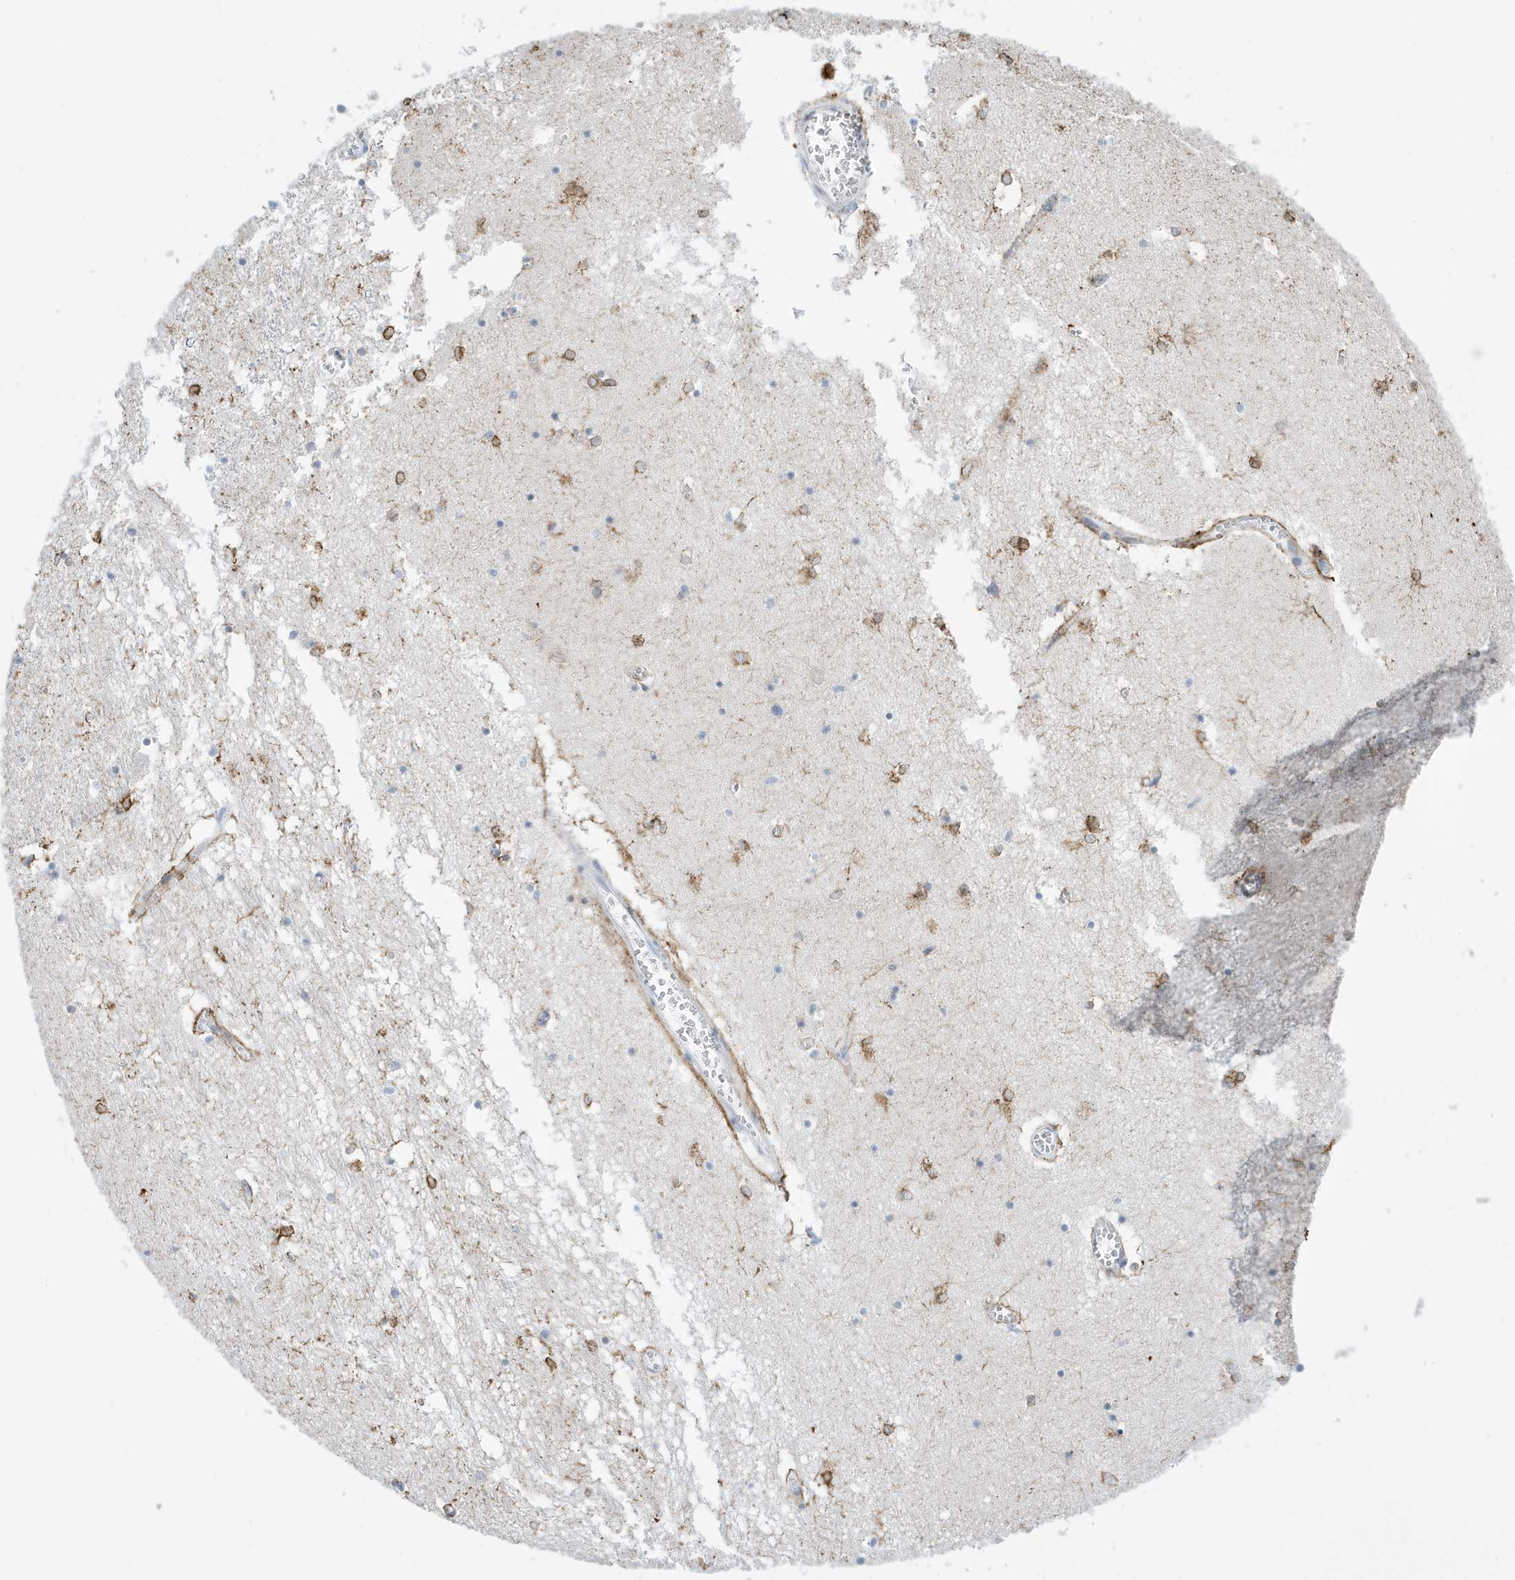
{"staining": {"intensity": "moderate", "quantity": ">75%", "location": "cytoplasmic/membranous"}, "tissue": "hippocampus", "cell_type": "Glial cells", "image_type": "normal", "snomed": [{"axis": "morphology", "description": "Normal tissue, NOS"}, {"axis": "topography", "description": "Hippocampus"}], "caption": "This micrograph shows unremarkable hippocampus stained with immunohistochemistry (IHC) to label a protein in brown. The cytoplasmic/membranous of glial cells show moderate positivity for the protein. Nuclei are counter-stained blue.", "gene": "SEMA3F", "patient": {"sex": "male", "age": 70}}